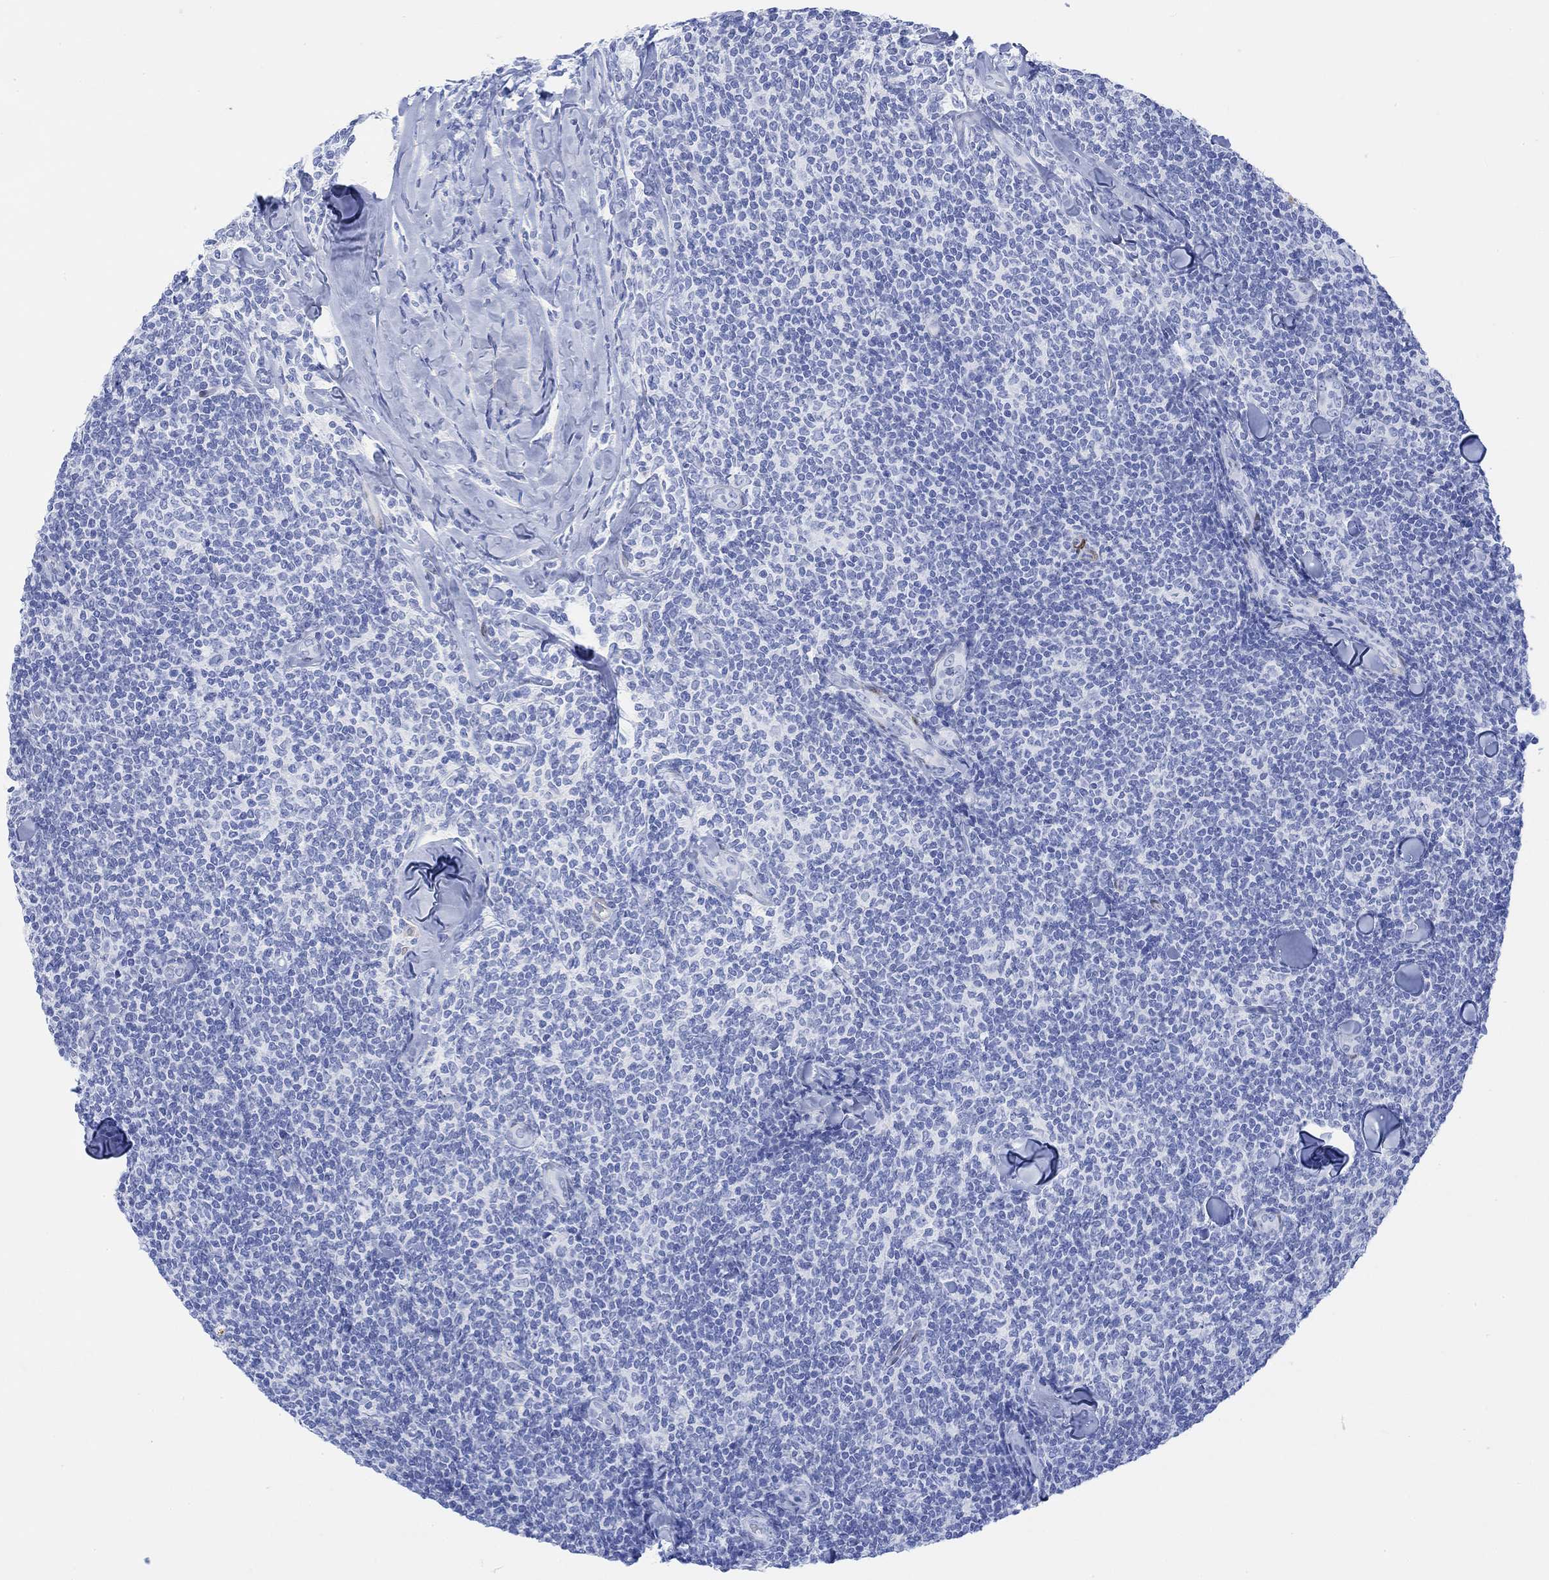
{"staining": {"intensity": "negative", "quantity": "none", "location": "none"}, "tissue": "lymphoma", "cell_type": "Tumor cells", "image_type": "cancer", "snomed": [{"axis": "morphology", "description": "Malignant lymphoma, non-Hodgkin's type, Low grade"}, {"axis": "topography", "description": "Lymph node"}], "caption": "This histopathology image is of malignant lymphoma, non-Hodgkin's type (low-grade) stained with immunohistochemistry (IHC) to label a protein in brown with the nuclei are counter-stained blue. There is no positivity in tumor cells.", "gene": "TPPP3", "patient": {"sex": "female", "age": 56}}